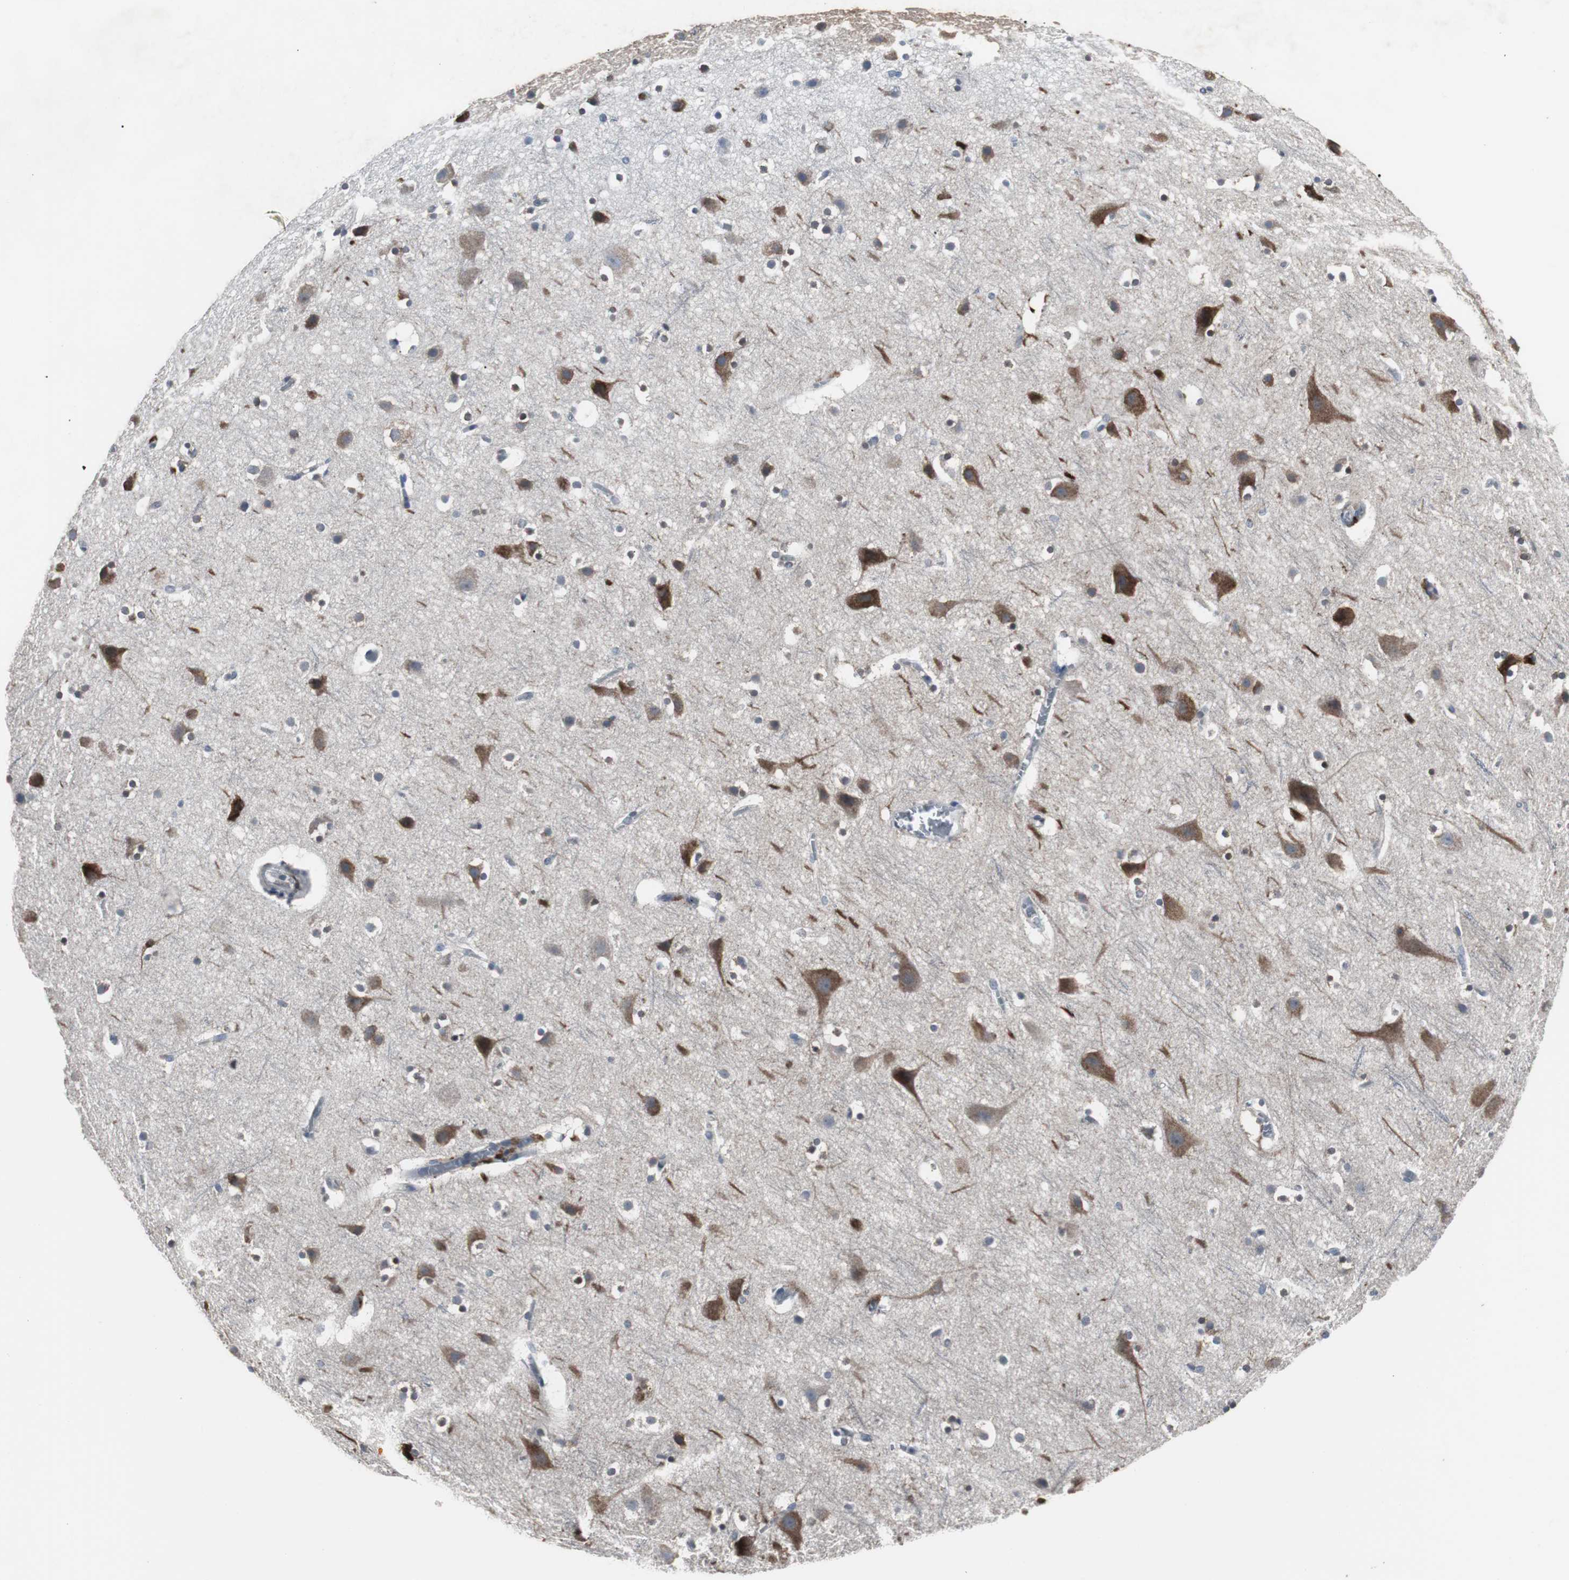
{"staining": {"intensity": "negative", "quantity": "none", "location": "none"}, "tissue": "cerebral cortex", "cell_type": "Endothelial cells", "image_type": "normal", "snomed": [{"axis": "morphology", "description": "Normal tissue, NOS"}, {"axis": "topography", "description": "Cerebral cortex"}], "caption": "Endothelial cells show no significant protein staining in benign cerebral cortex. (Stains: DAB IHC with hematoxylin counter stain, Microscopy: brightfield microscopy at high magnification).", "gene": "ACAA1", "patient": {"sex": "male", "age": 45}}